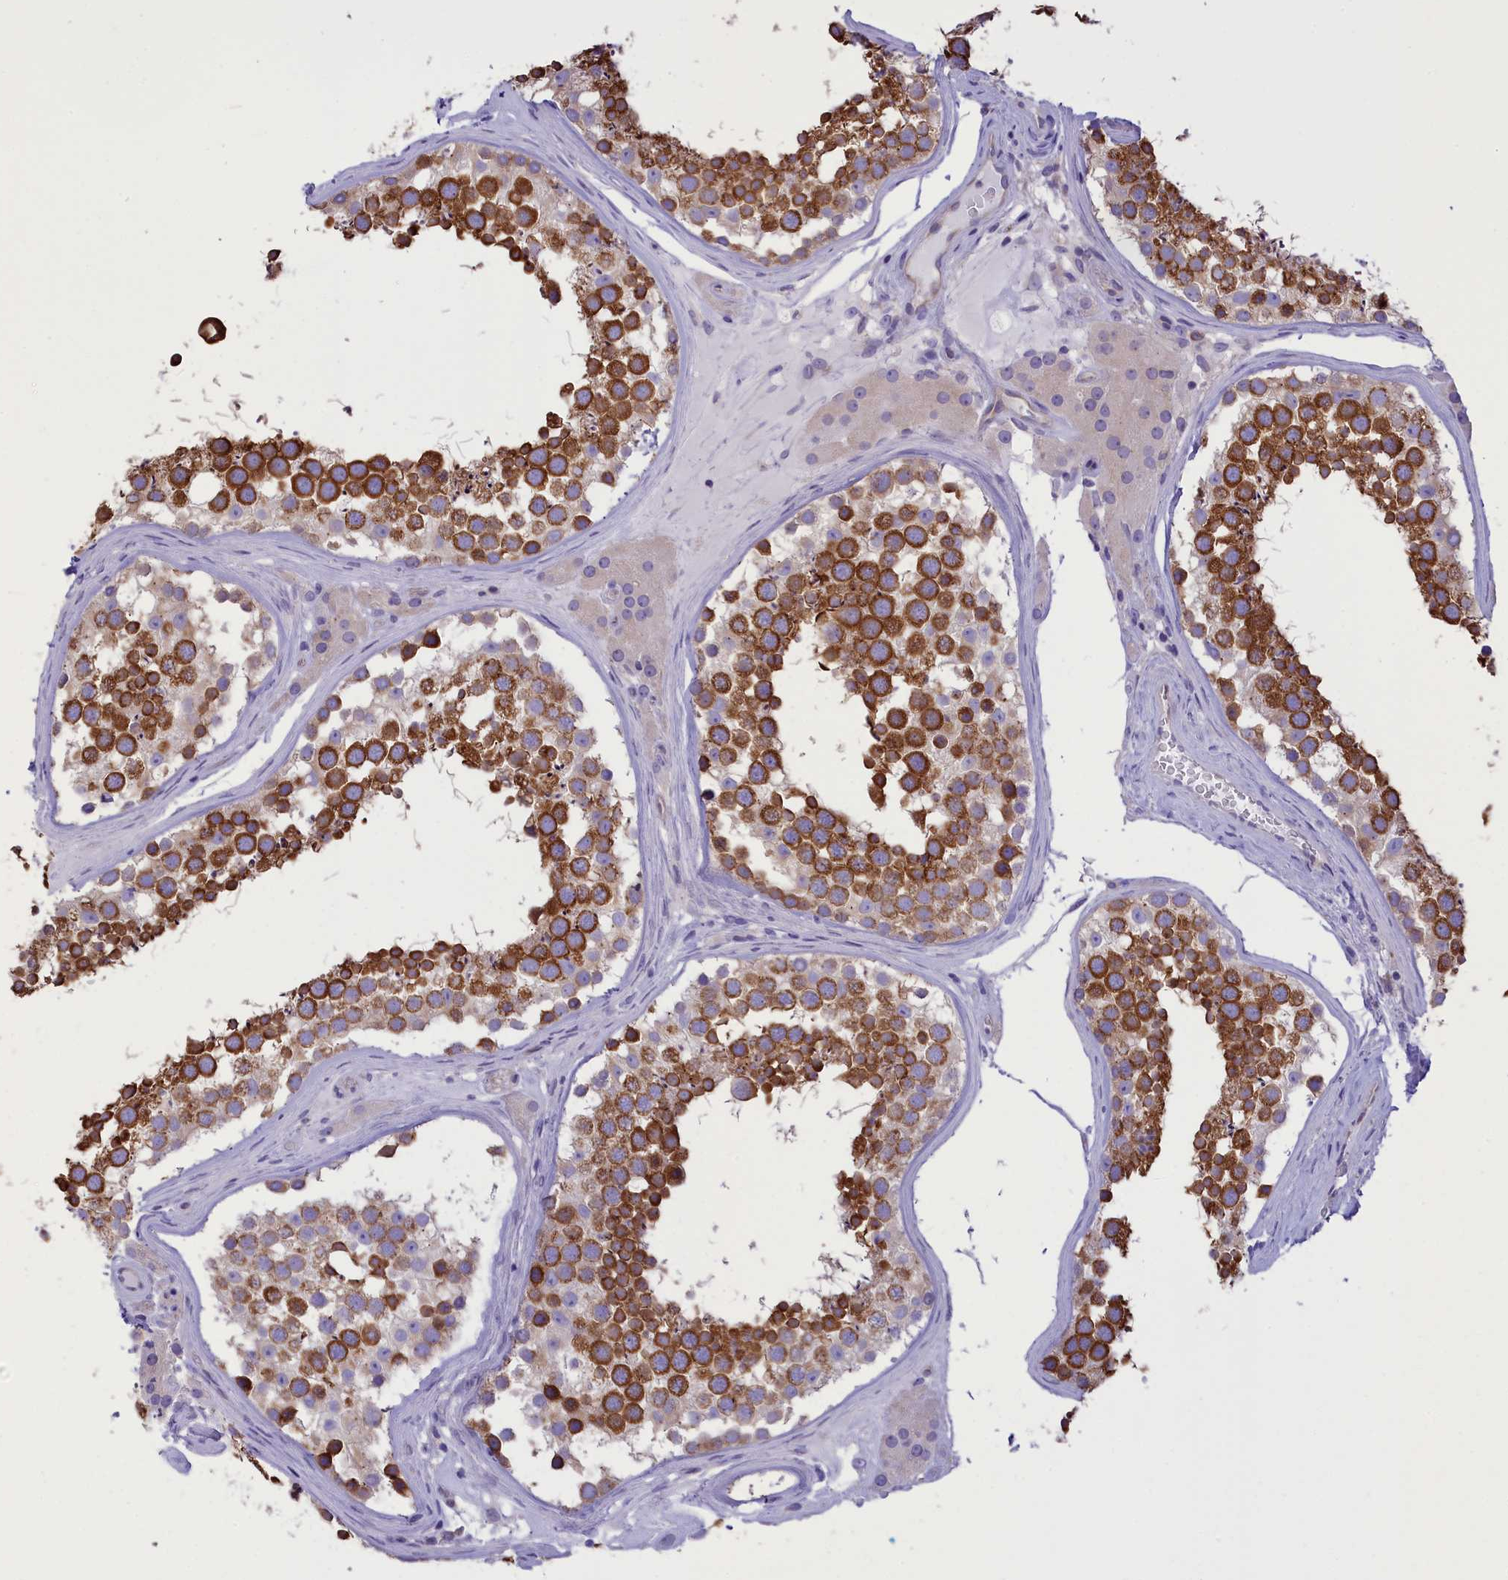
{"staining": {"intensity": "strong", "quantity": ">75%", "location": "cytoplasmic/membranous"}, "tissue": "testis", "cell_type": "Cells in seminiferous ducts", "image_type": "normal", "snomed": [{"axis": "morphology", "description": "Normal tissue, NOS"}, {"axis": "topography", "description": "Testis"}], "caption": "A brown stain shows strong cytoplasmic/membranous positivity of a protein in cells in seminiferous ducts of normal testis.", "gene": "DCAF16", "patient": {"sex": "male", "age": 46}}